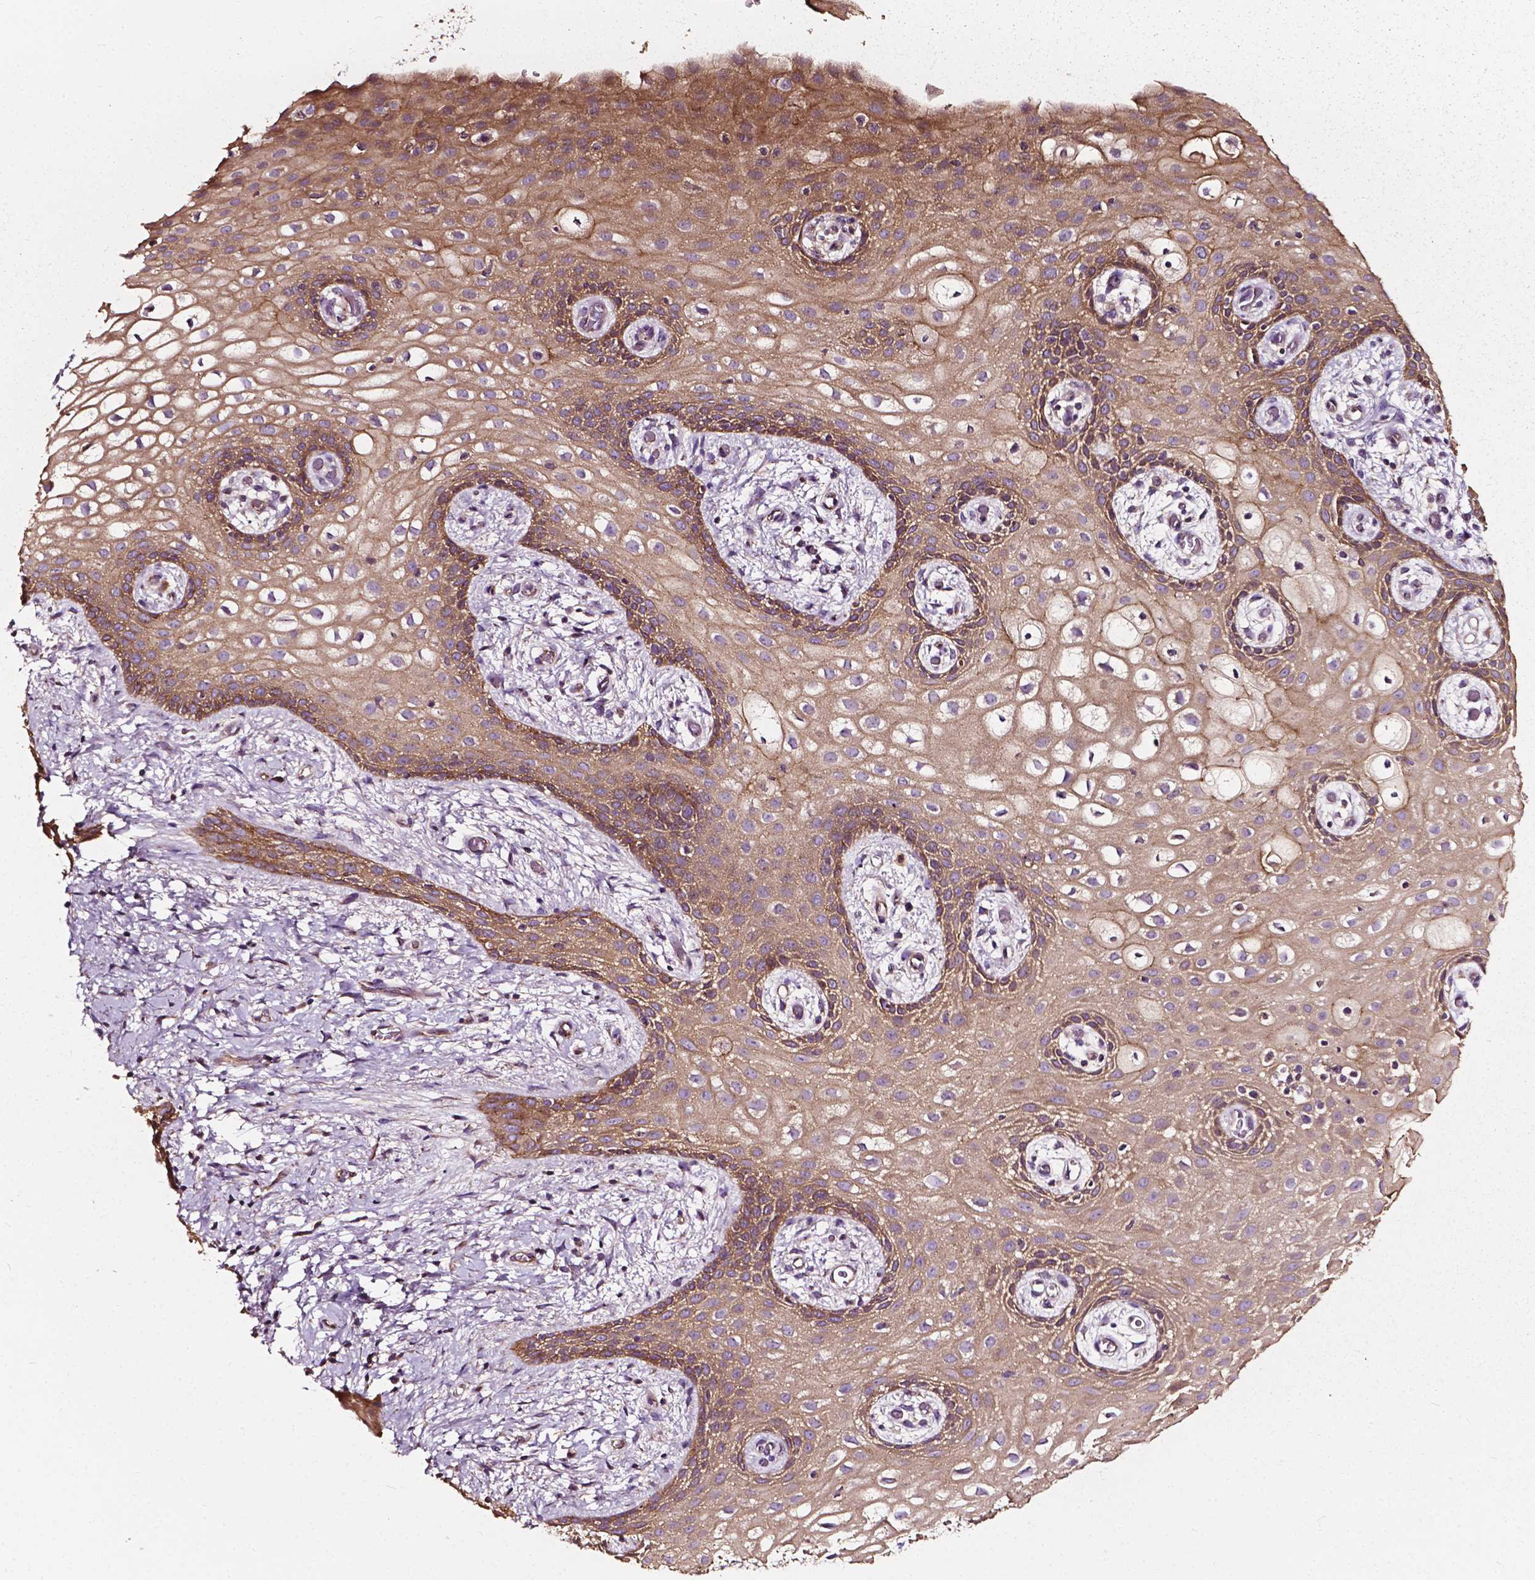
{"staining": {"intensity": "moderate", "quantity": ">75%", "location": "cytoplasmic/membranous"}, "tissue": "skin", "cell_type": "Epidermal cells", "image_type": "normal", "snomed": [{"axis": "morphology", "description": "Normal tissue, NOS"}, {"axis": "topography", "description": "Anal"}], "caption": "Immunohistochemistry (IHC) image of normal skin stained for a protein (brown), which exhibits medium levels of moderate cytoplasmic/membranous staining in about >75% of epidermal cells.", "gene": "ATG16L1", "patient": {"sex": "female", "age": 46}}